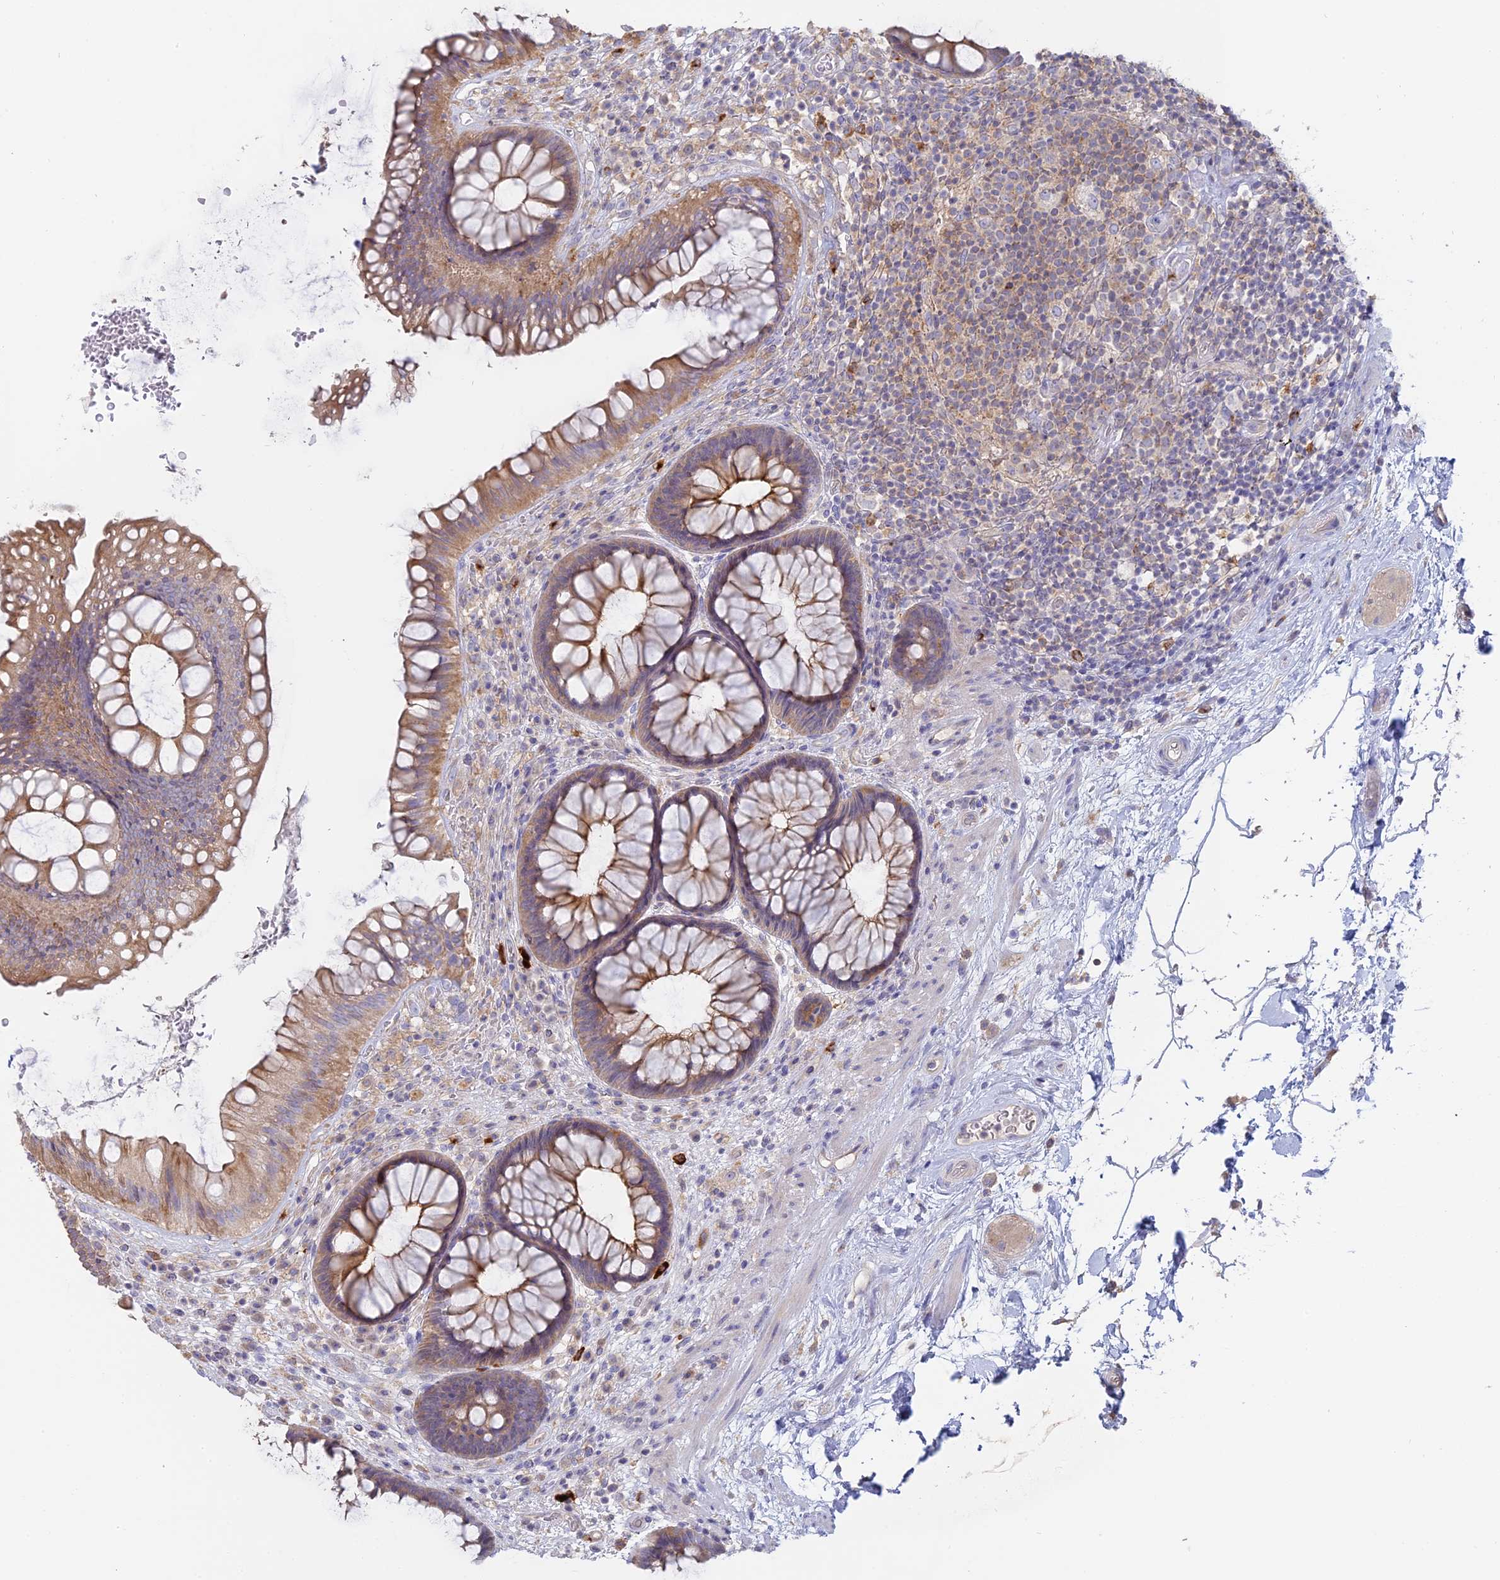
{"staining": {"intensity": "moderate", "quantity": ">75%", "location": "cytoplasmic/membranous"}, "tissue": "rectum", "cell_type": "Glandular cells", "image_type": "normal", "snomed": [{"axis": "morphology", "description": "Normal tissue, NOS"}, {"axis": "topography", "description": "Rectum"}], "caption": "This histopathology image reveals immunohistochemistry (IHC) staining of normal human rectum, with medium moderate cytoplasmic/membranous expression in about >75% of glandular cells.", "gene": "SFT2D2", "patient": {"sex": "male", "age": 51}}